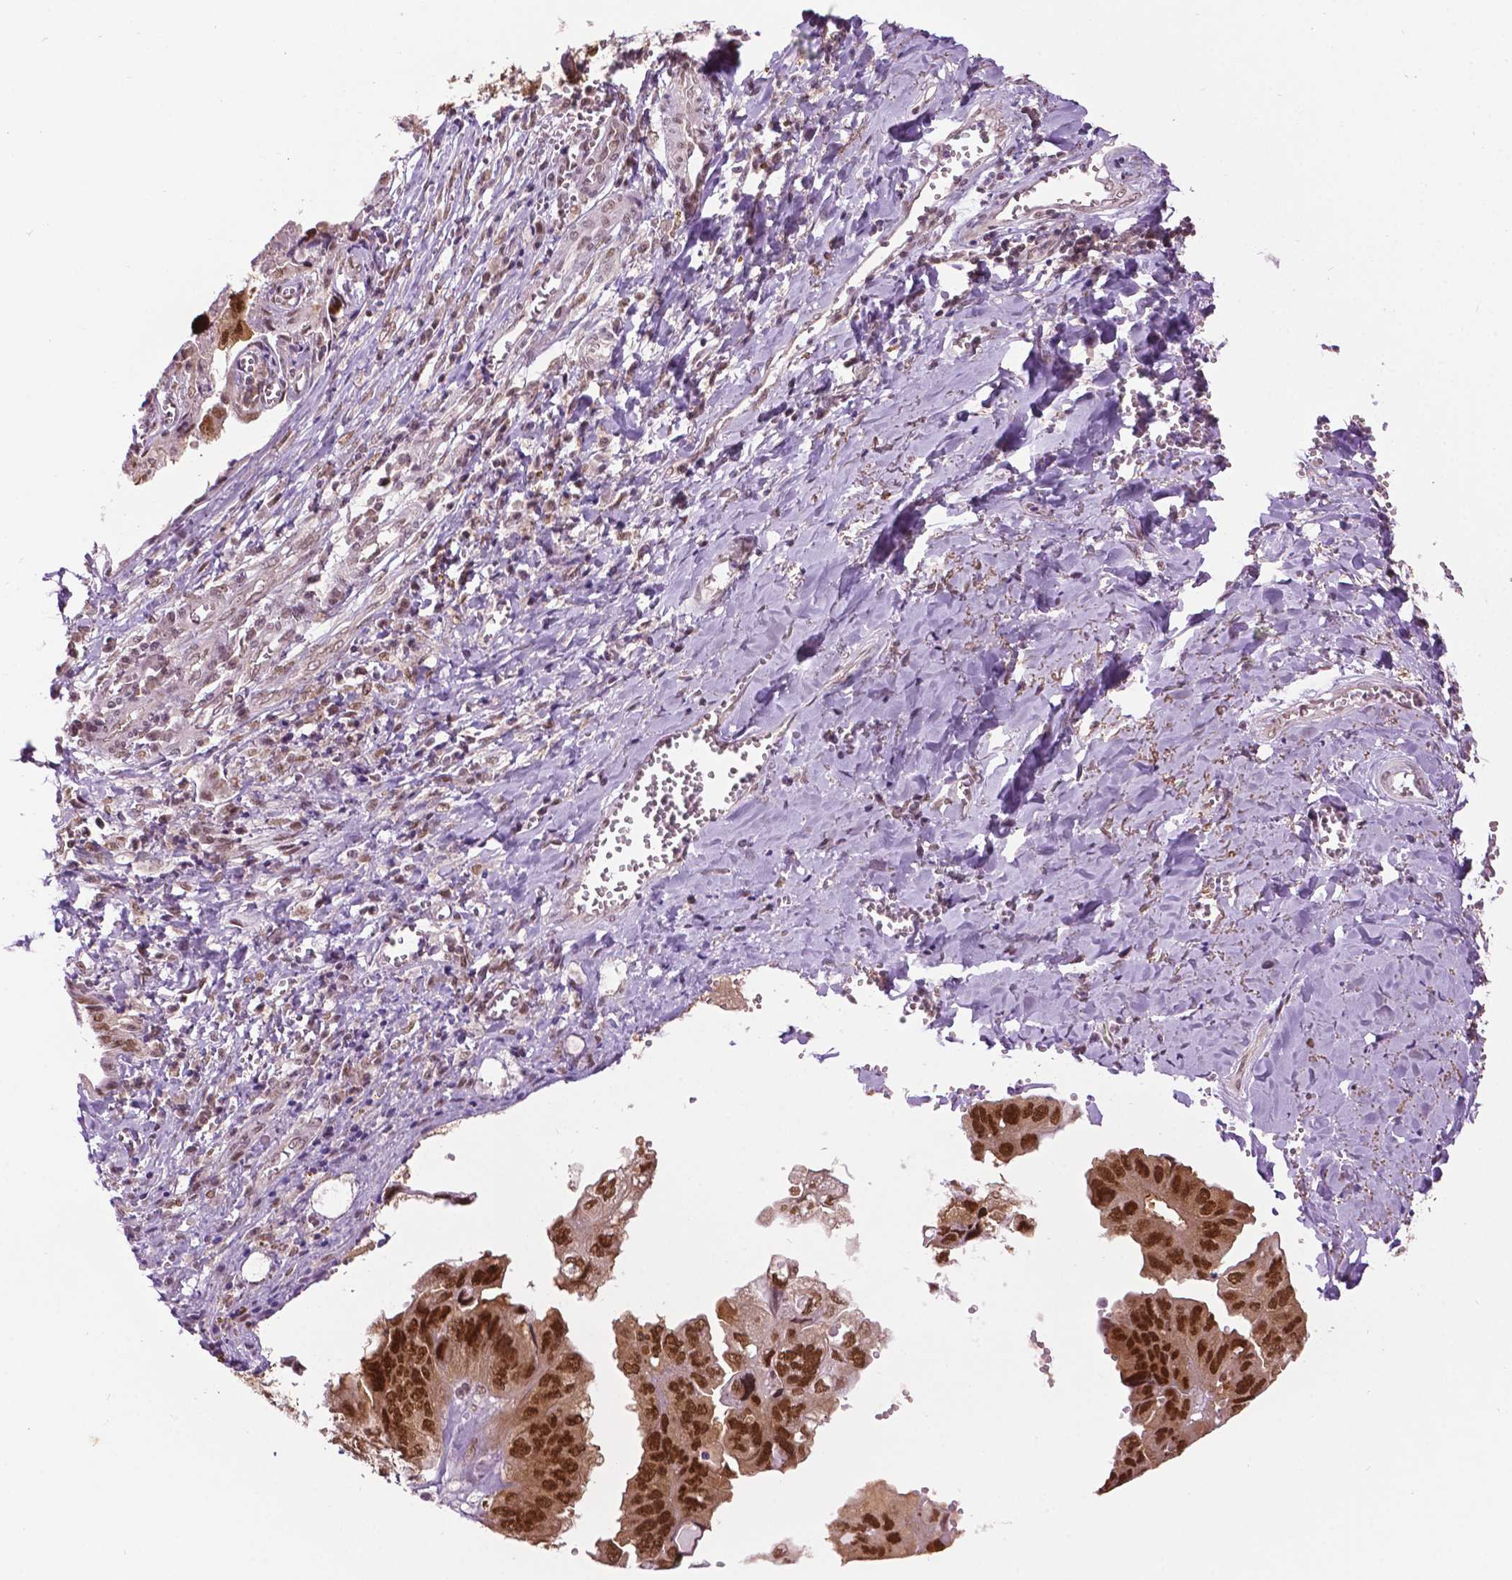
{"staining": {"intensity": "strong", "quantity": ">75%", "location": "nuclear"}, "tissue": "ovarian cancer", "cell_type": "Tumor cells", "image_type": "cancer", "snomed": [{"axis": "morphology", "description": "Cystadenocarcinoma, serous, NOS"}, {"axis": "topography", "description": "Ovary"}], "caption": "IHC photomicrograph of human ovarian cancer stained for a protein (brown), which demonstrates high levels of strong nuclear positivity in about >75% of tumor cells.", "gene": "UBQLN4", "patient": {"sex": "female", "age": 79}}